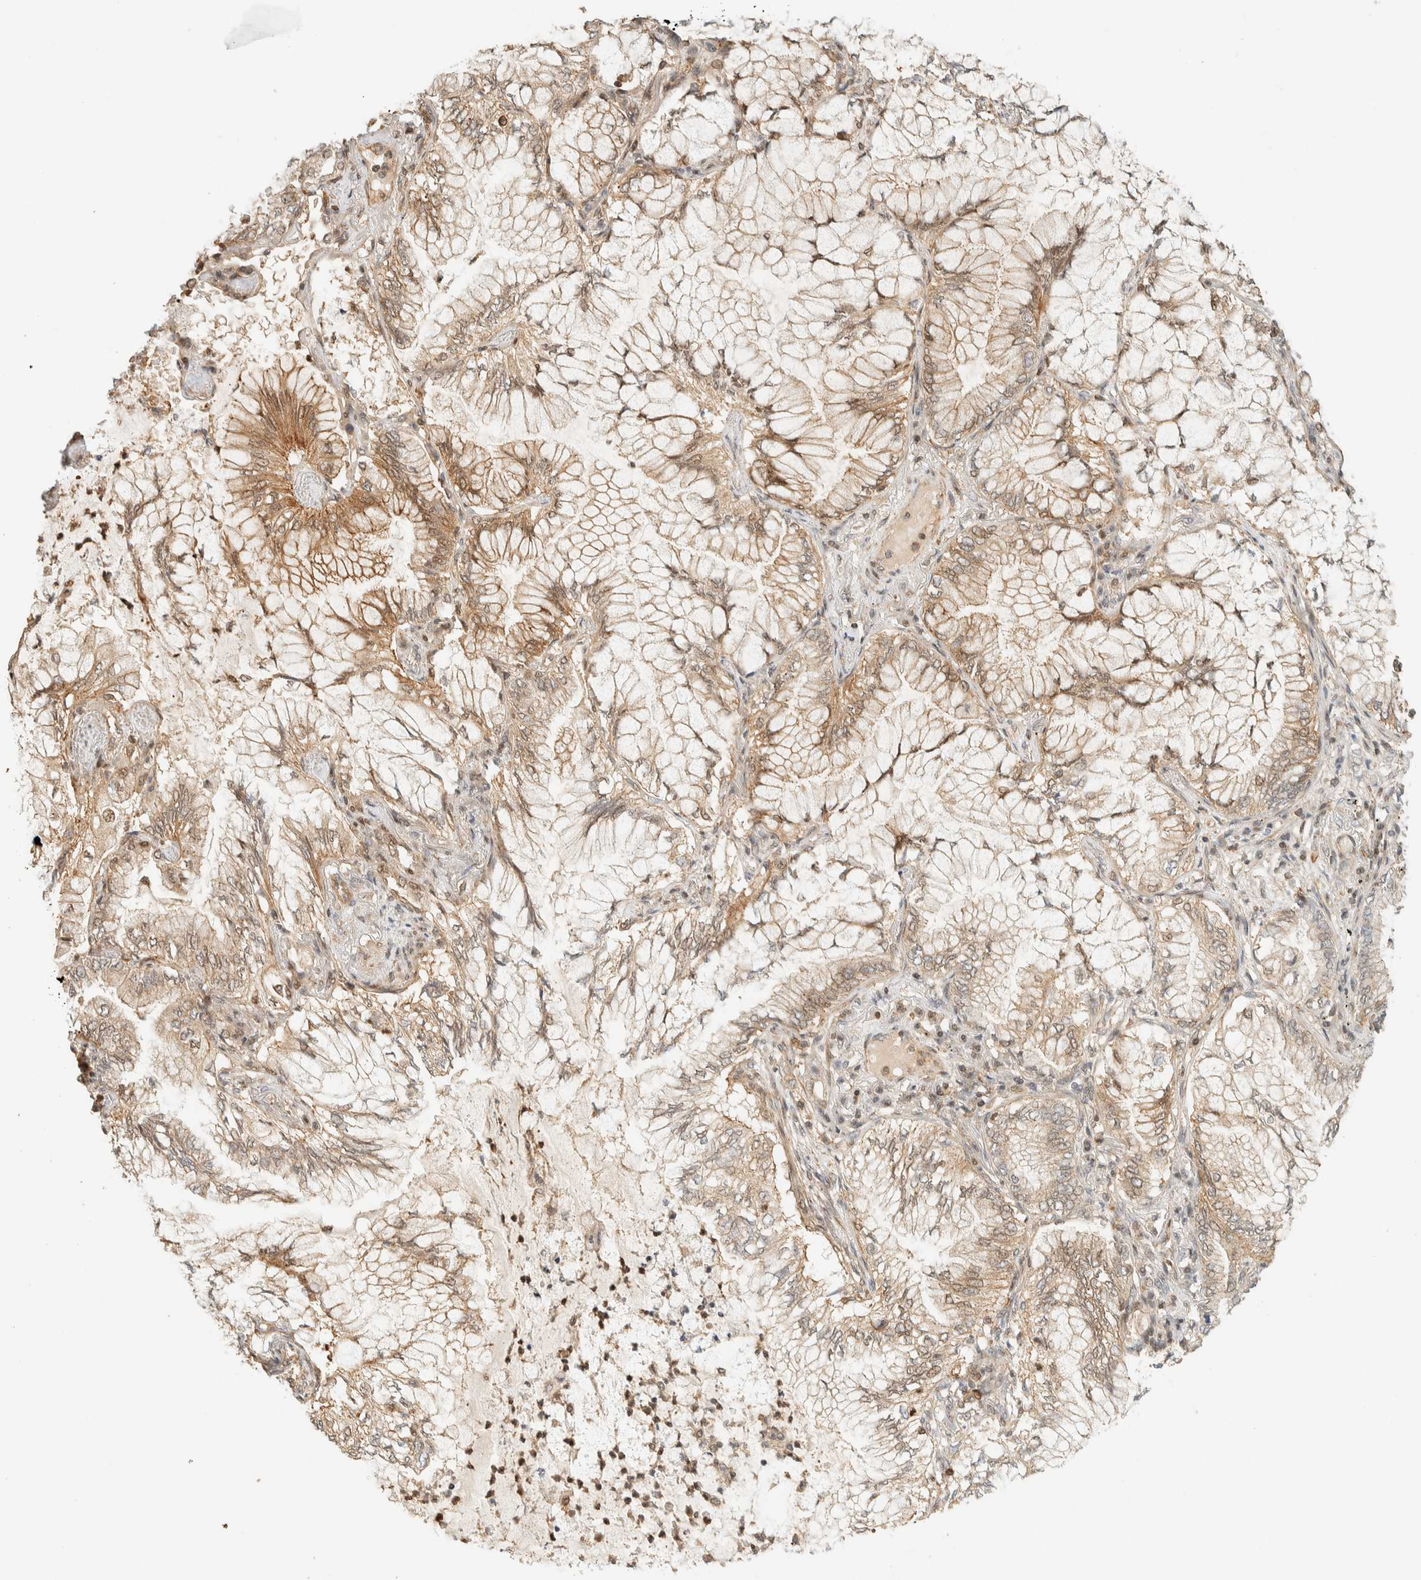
{"staining": {"intensity": "moderate", "quantity": ">75%", "location": "cytoplasmic/membranous"}, "tissue": "lung cancer", "cell_type": "Tumor cells", "image_type": "cancer", "snomed": [{"axis": "morphology", "description": "Adenocarcinoma, NOS"}, {"axis": "topography", "description": "Lung"}], "caption": "Lung cancer stained for a protein (brown) reveals moderate cytoplasmic/membranous positive staining in about >75% of tumor cells.", "gene": "ARFGEF1", "patient": {"sex": "female", "age": 70}}